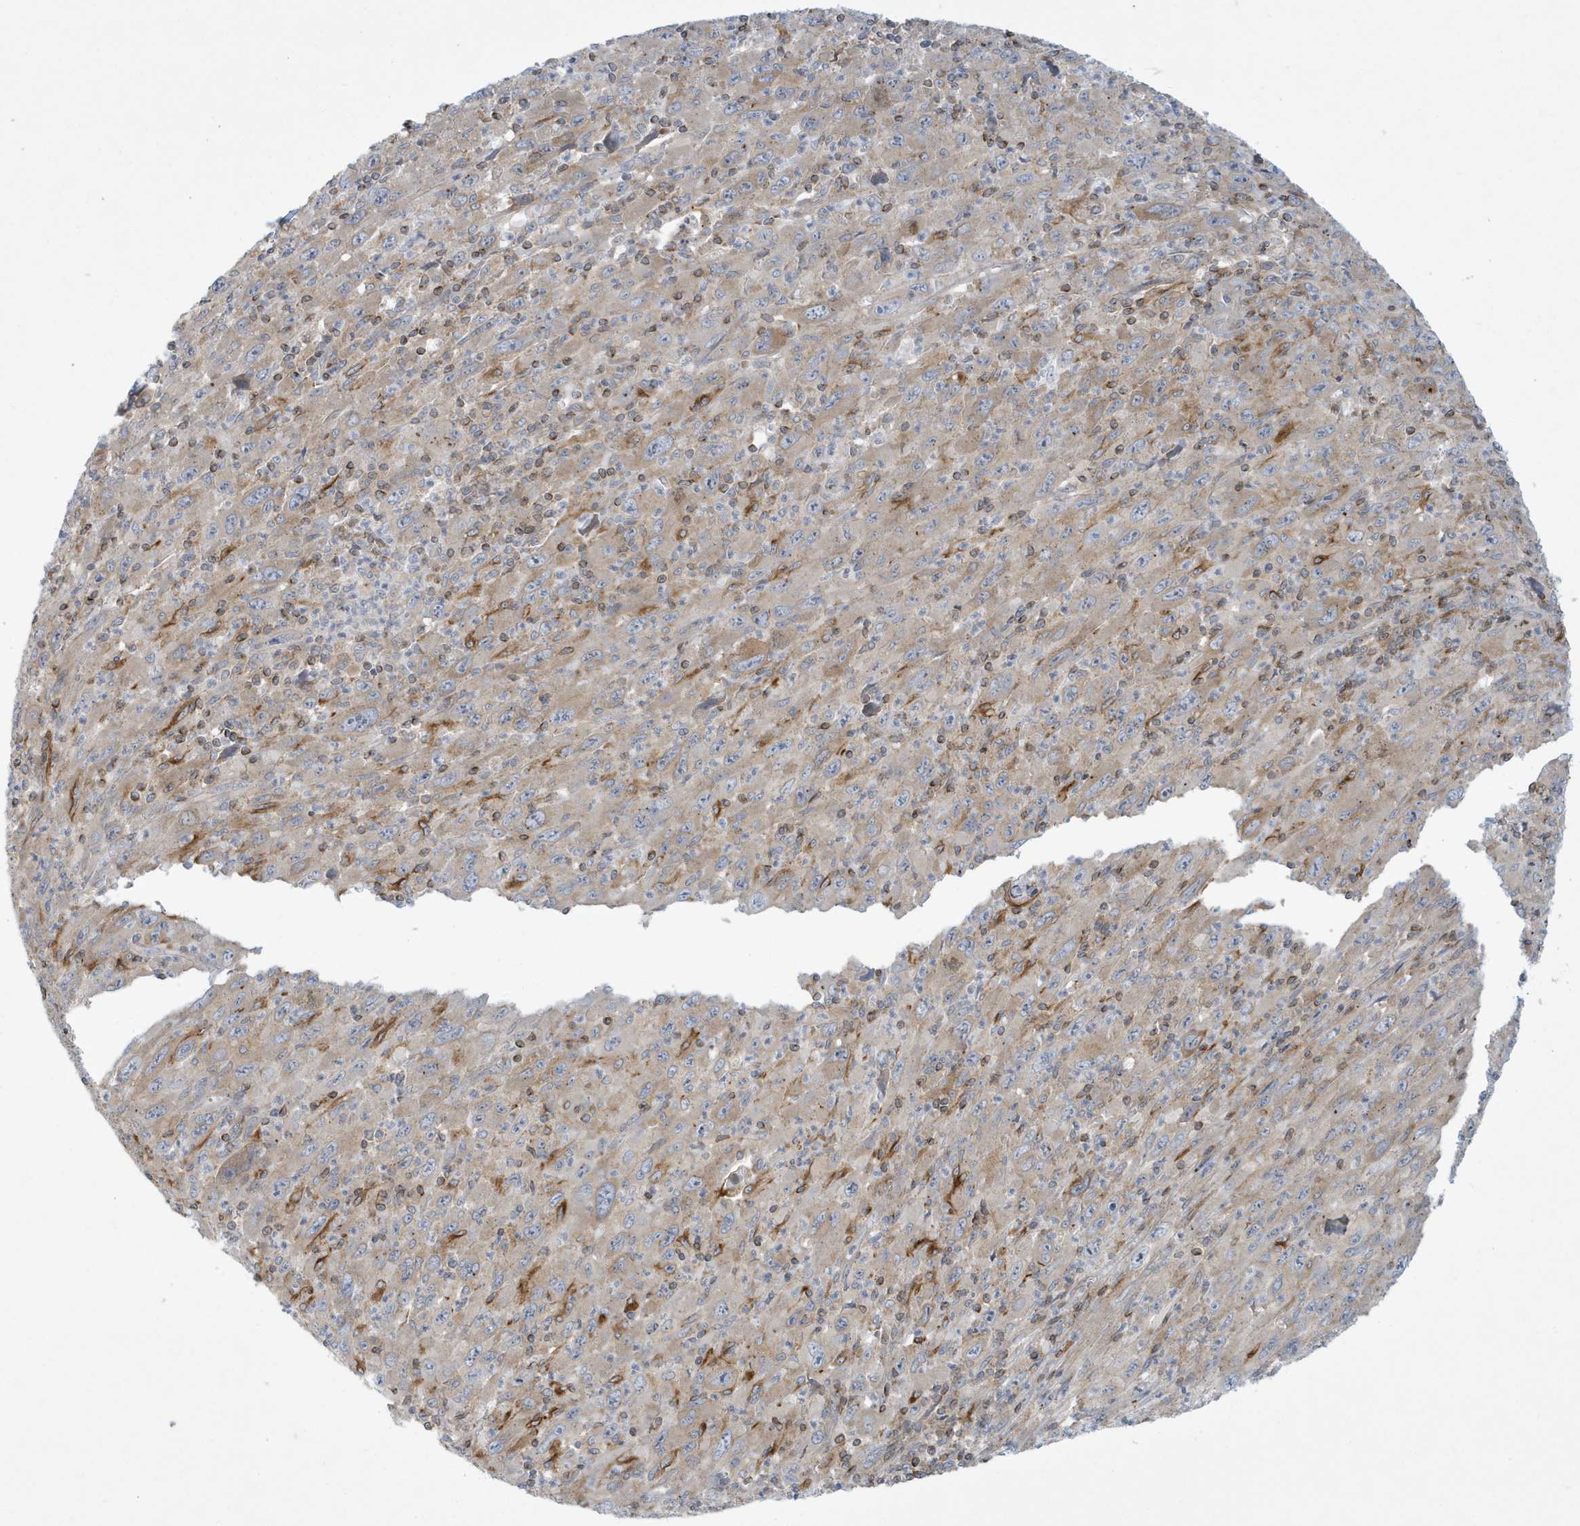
{"staining": {"intensity": "moderate", "quantity": "<25%", "location": "cytoplasmic/membranous"}, "tissue": "melanoma", "cell_type": "Tumor cells", "image_type": "cancer", "snomed": [{"axis": "morphology", "description": "Malignant melanoma, Metastatic site"}, {"axis": "topography", "description": "Skin"}], "caption": "The photomicrograph reveals staining of malignant melanoma (metastatic site), revealing moderate cytoplasmic/membranous protein expression (brown color) within tumor cells.", "gene": "SLAMF9", "patient": {"sex": "female", "age": 56}}